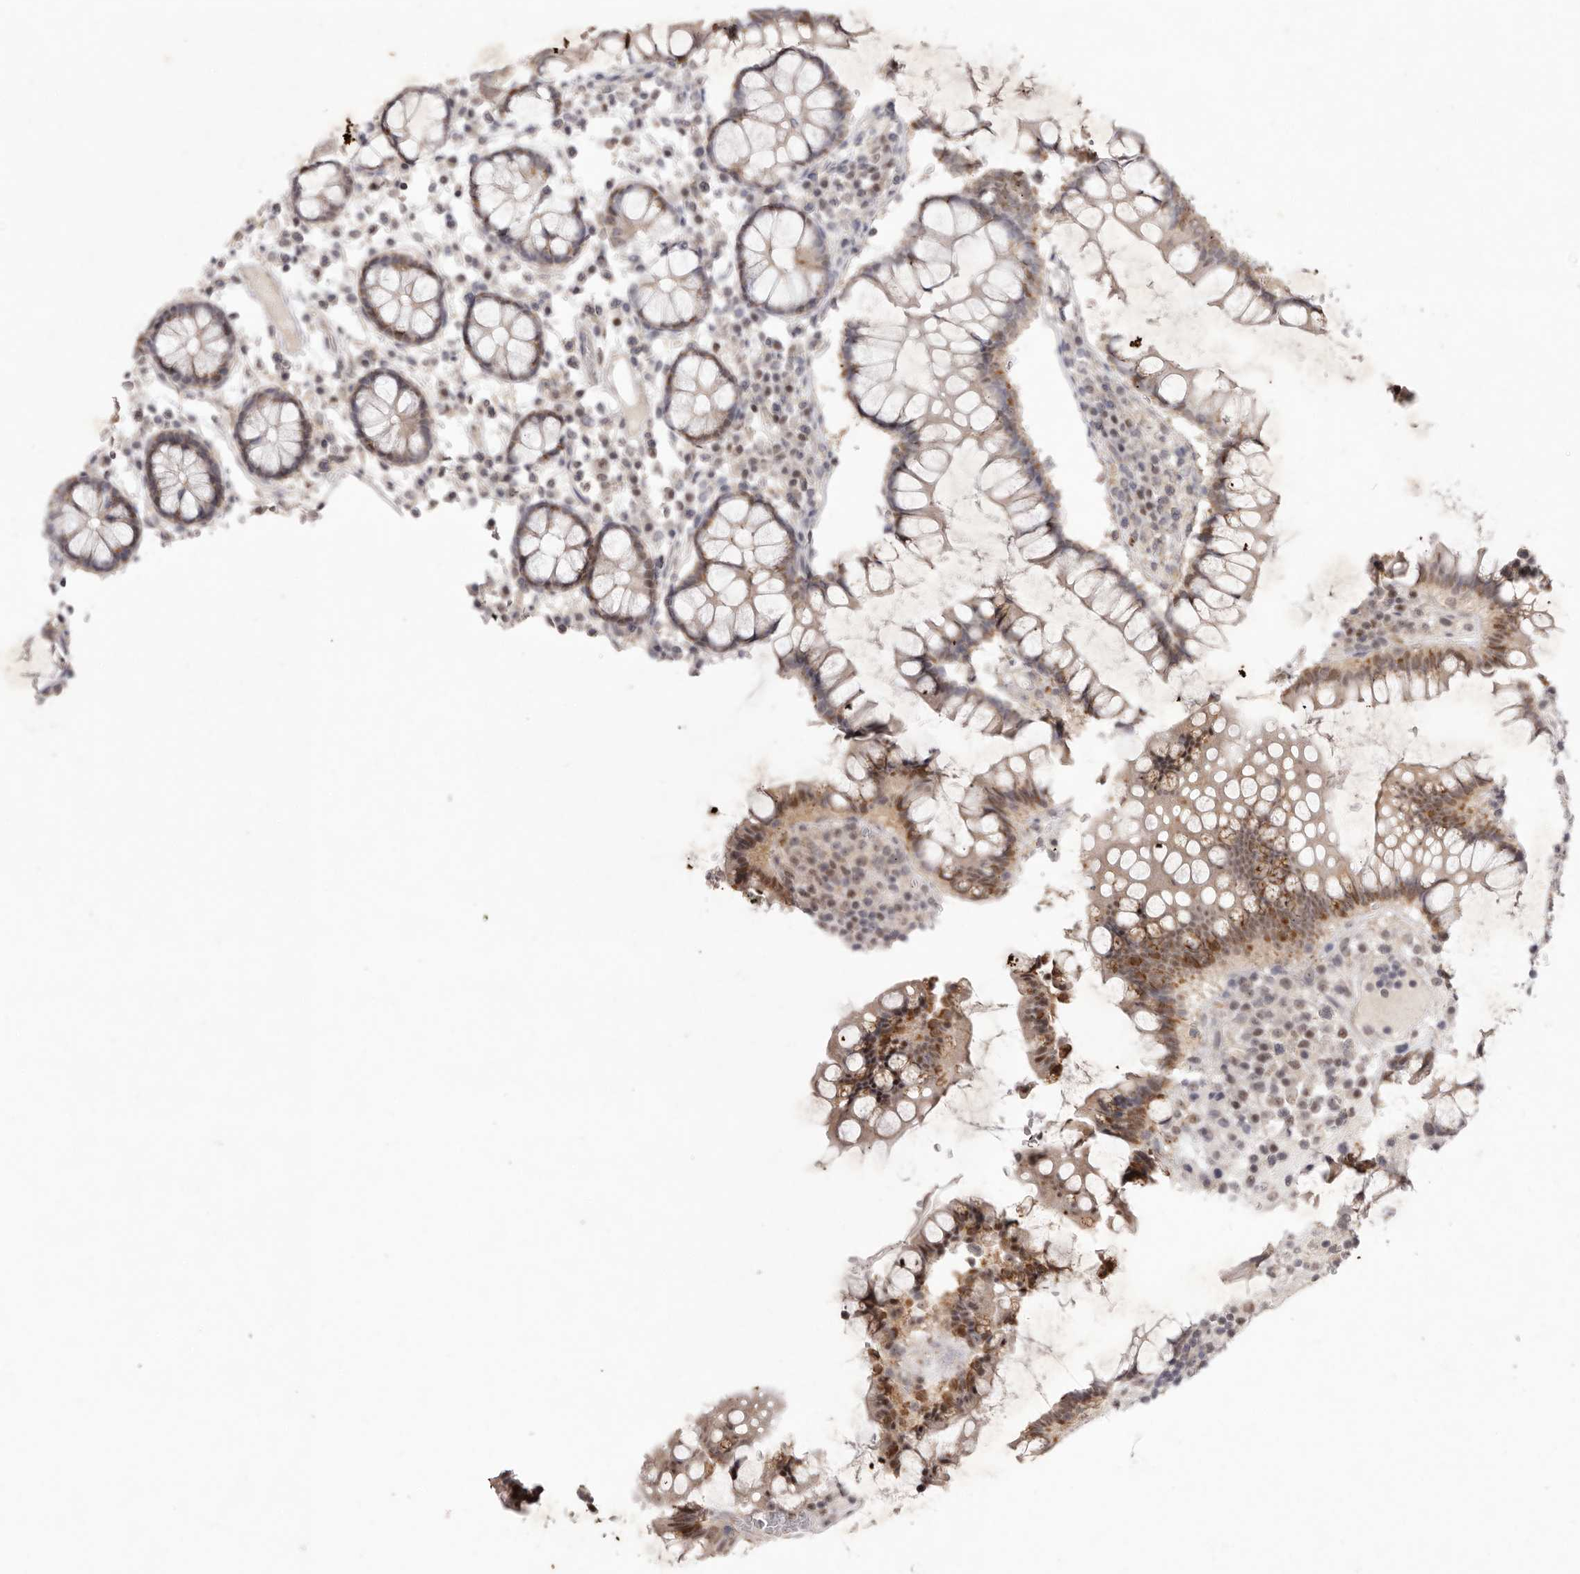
{"staining": {"intensity": "negative", "quantity": "none", "location": "none"}, "tissue": "colon", "cell_type": "Endothelial cells", "image_type": "normal", "snomed": [{"axis": "morphology", "description": "Normal tissue, NOS"}, {"axis": "topography", "description": "Colon"}], "caption": "An immunohistochemistry (IHC) histopathology image of normal colon is shown. There is no staining in endothelial cells of colon.", "gene": "TADA1", "patient": {"sex": "female", "age": 79}}